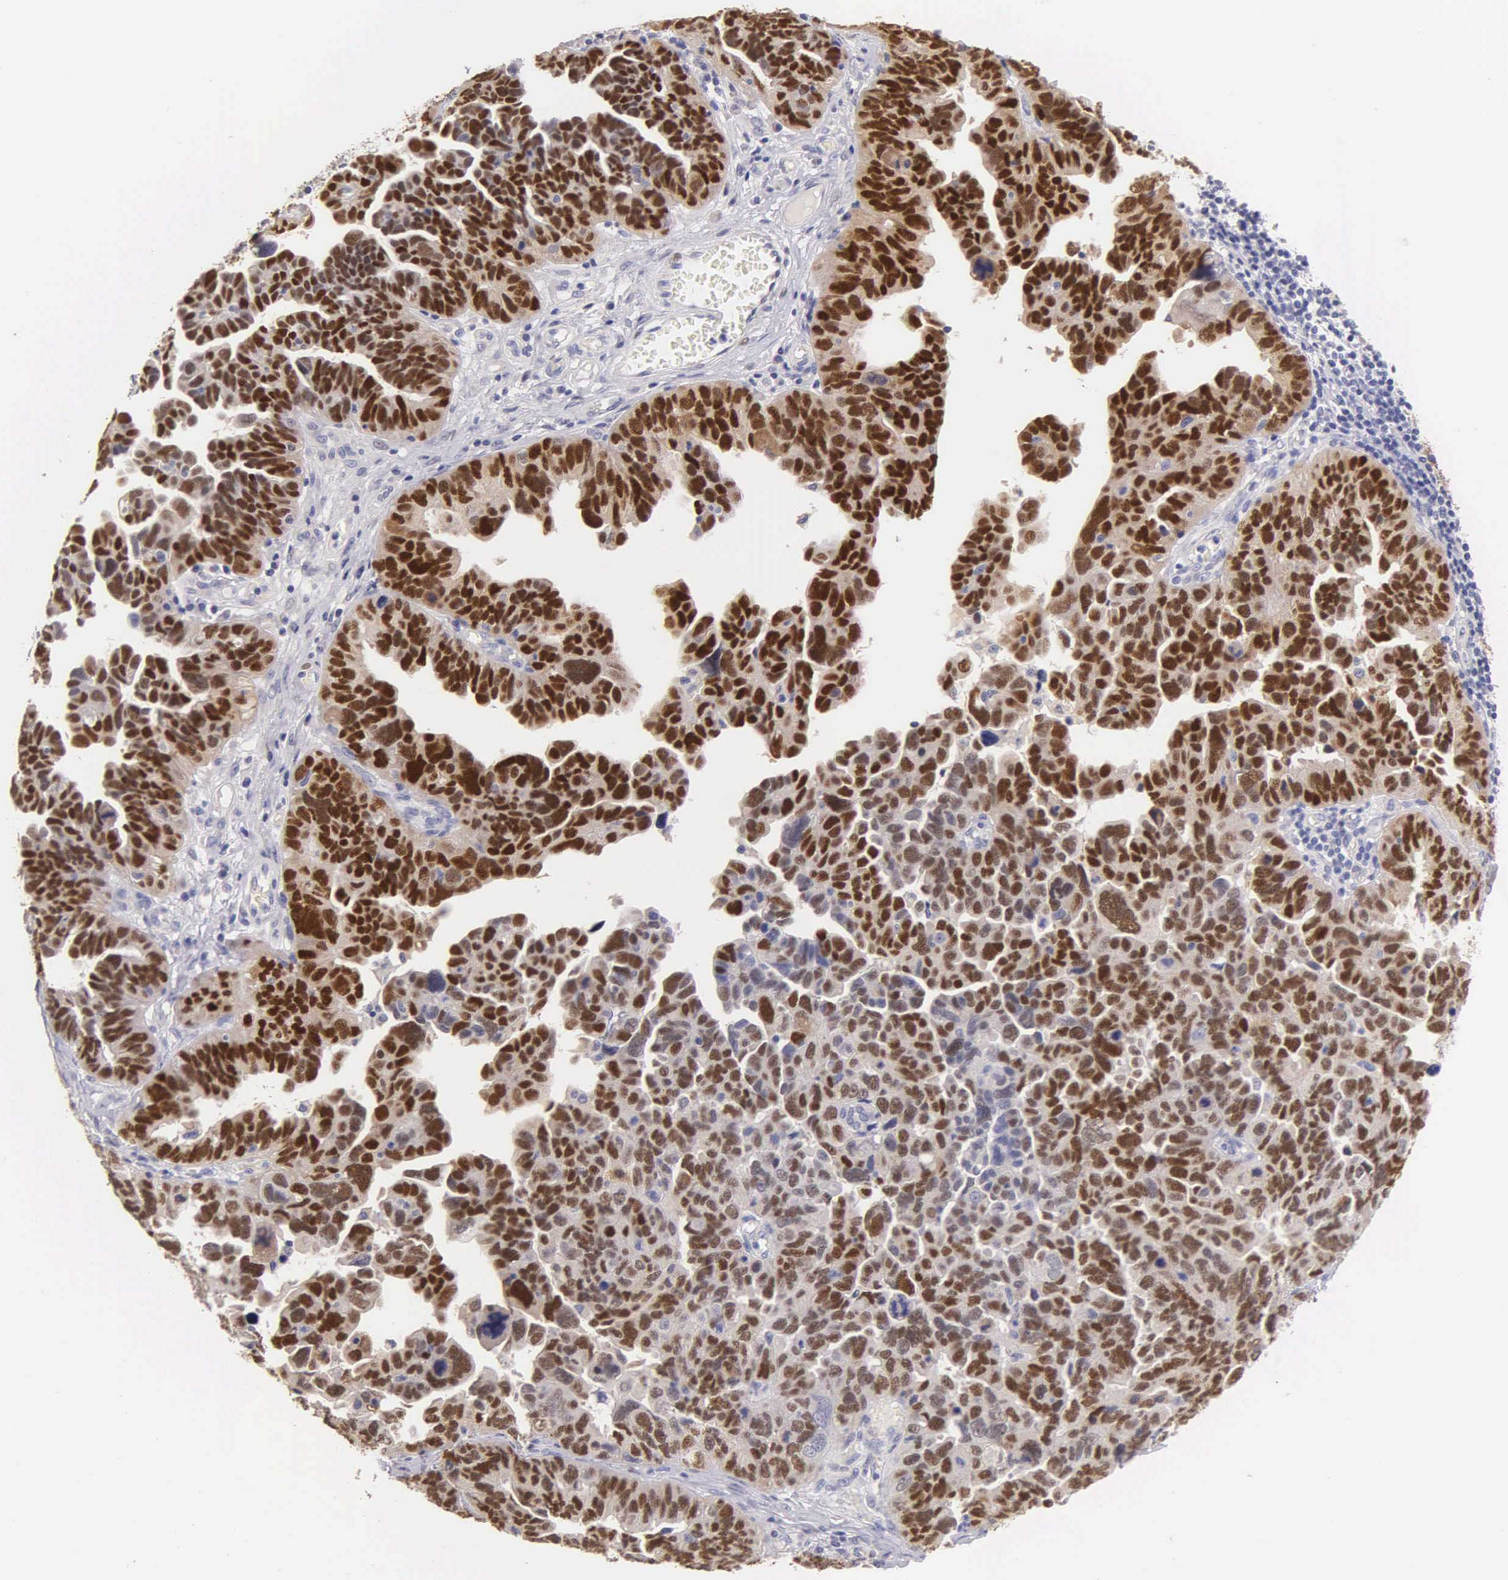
{"staining": {"intensity": "strong", "quantity": ">75%", "location": "nuclear"}, "tissue": "ovarian cancer", "cell_type": "Tumor cells", "image_type": "cancer", "snomed": [{"axis": "morphology", "description": "Cystadenocarcinoma, serous, NOS"}, {"axis": "topography", "description": "Ovary"}], "caption": "Immunohistochemistry (DAB (3,3'-diaminobenzidine)) staining of human ovarian cancer (serous cystadenocarcinoma) exhibits strong nuclear protein staining in about >75% of tumor cells.", "gene": "ESR1", "patient": {"sex": "female", "age": 64}}